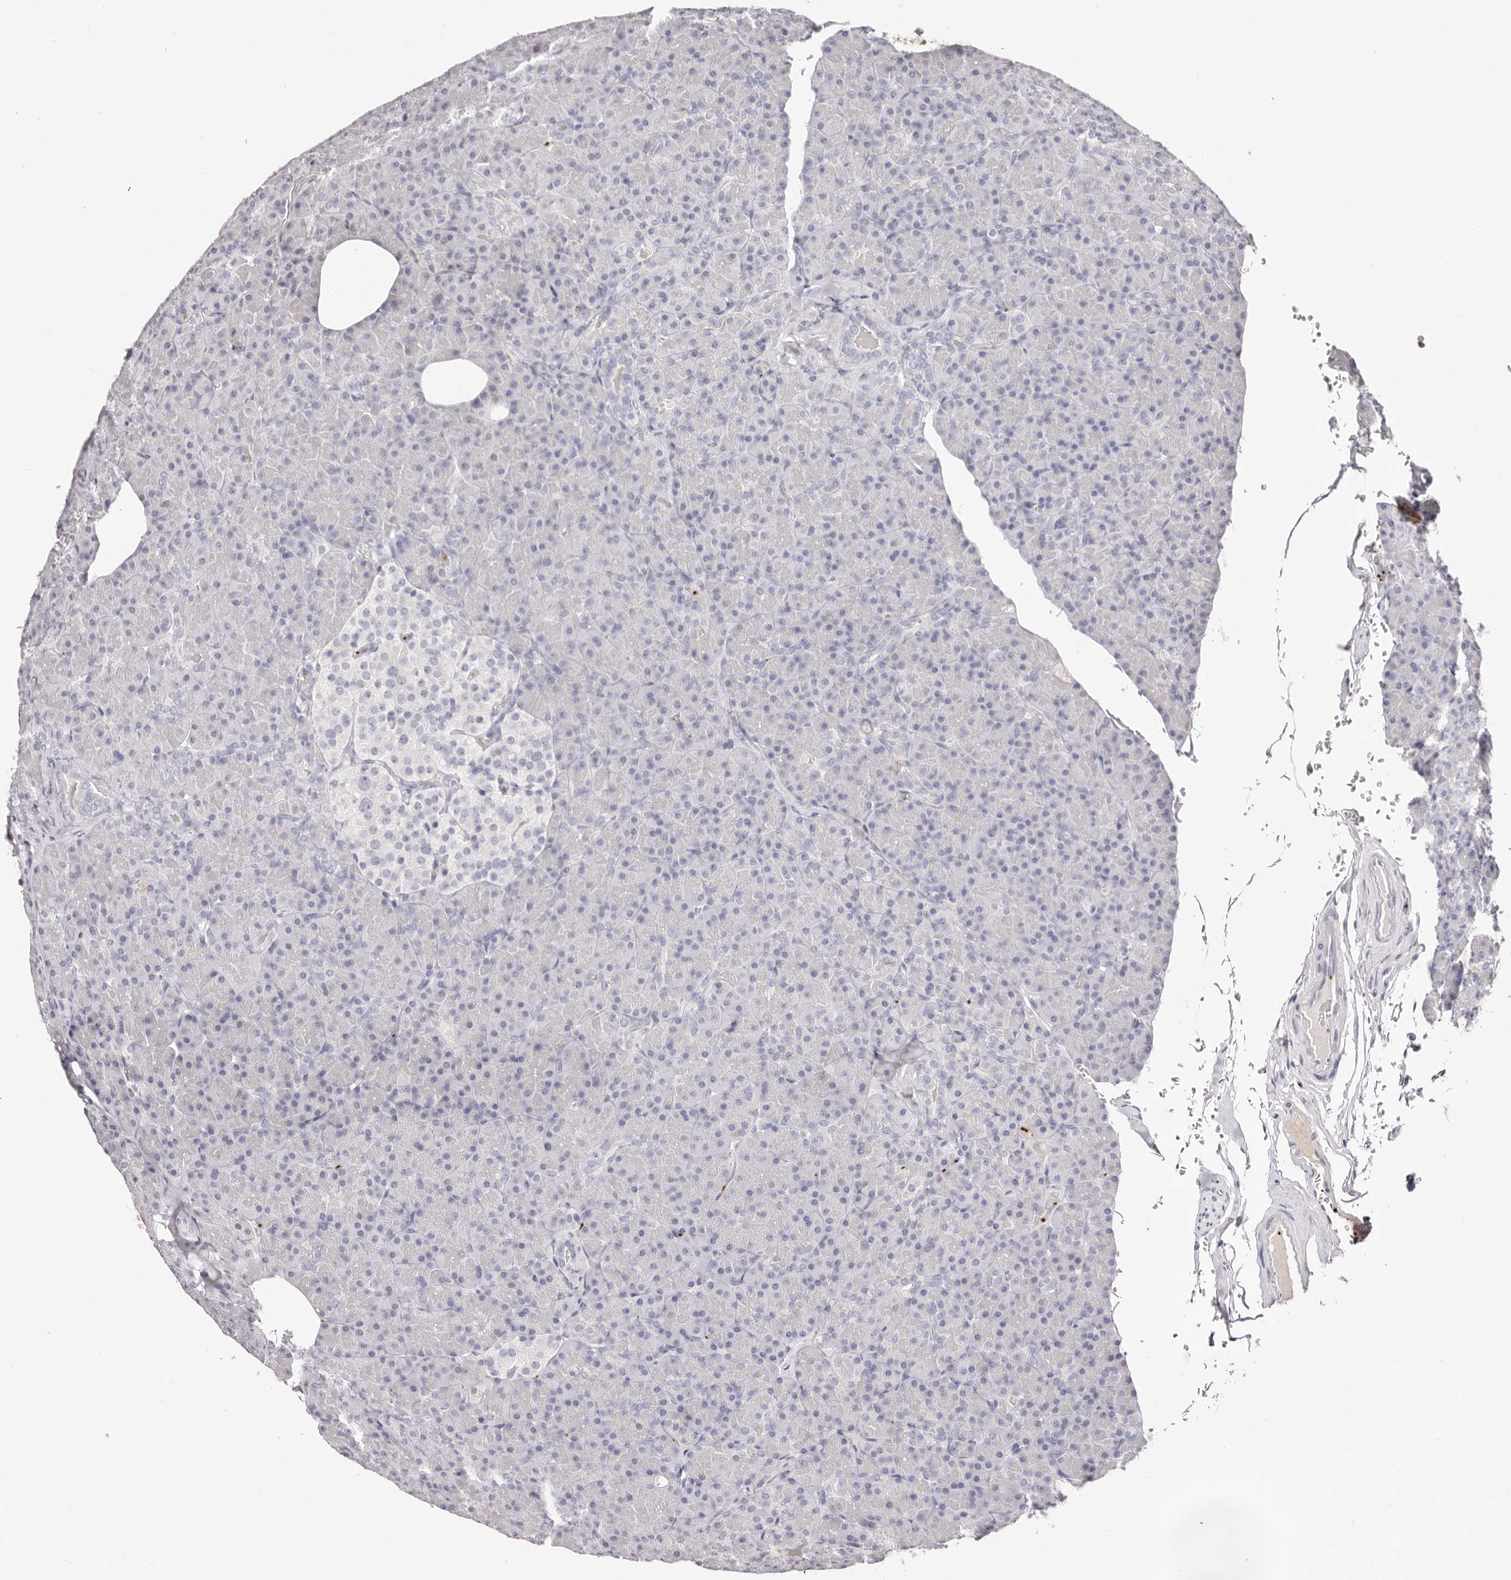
{"staining": {"intensity": "negative", "quantity": "none", "location": "none"}, "tissue": "pancreas", "cell_type": "Exocrine glandular cells", "image_type": "normal", "snomed": [{"axis": "morphology", "description": "Normal tissue, NOS"}, {"axis": "topography", "description": "Pancreas"}], "caption": "DAB (3,3'-diaminobenzidine) immunohistochemical staining of normal pancreas exhibits no significant positivity in exocrine glandular cells.", "gene": "PF4", "patient": {"sex": "female", "age": 43}}